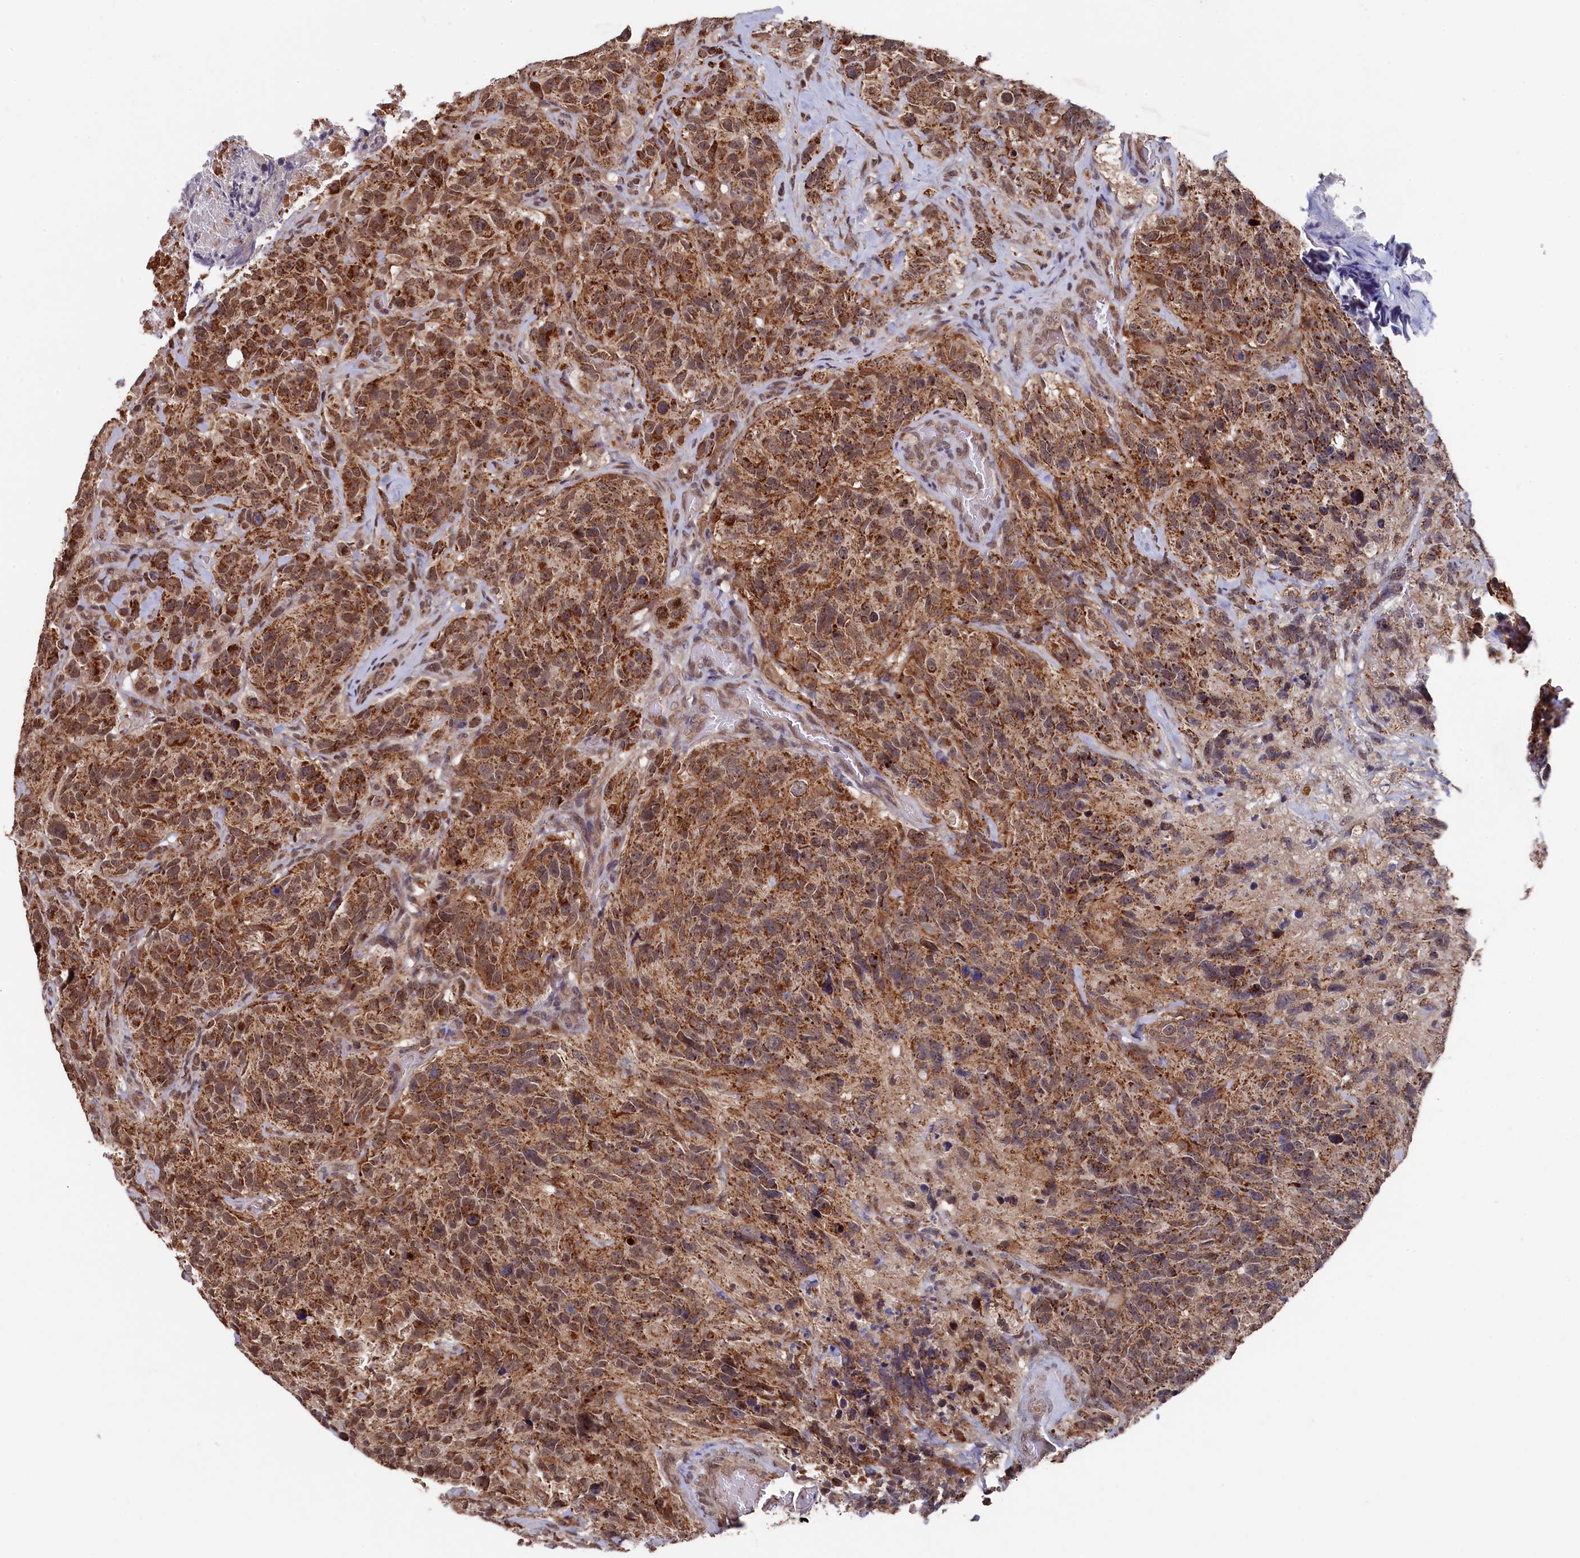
{"staining": {"intensity": "moderate", "quantity": ">75%", "location": "cytoplasmic/membranous,nuclear"}, "tissue": "glioma", "cell_type": "Tumor cells", "image_type": "cancer", "snomed": [{"axis": "morphology", "description": "Glioma, malignant, High grade"}, {"axis": "topography", "description": "Brain"}], "caption": "Malignant glioma (high-grade) was stained to show a protein in brown. There is medium levels of moderate cytoplasmic/membranous and nuclear expression in approximately >75% of tumor cells.", "gene": "CLPX", "patient": {"sex": "male", "age": 69}}